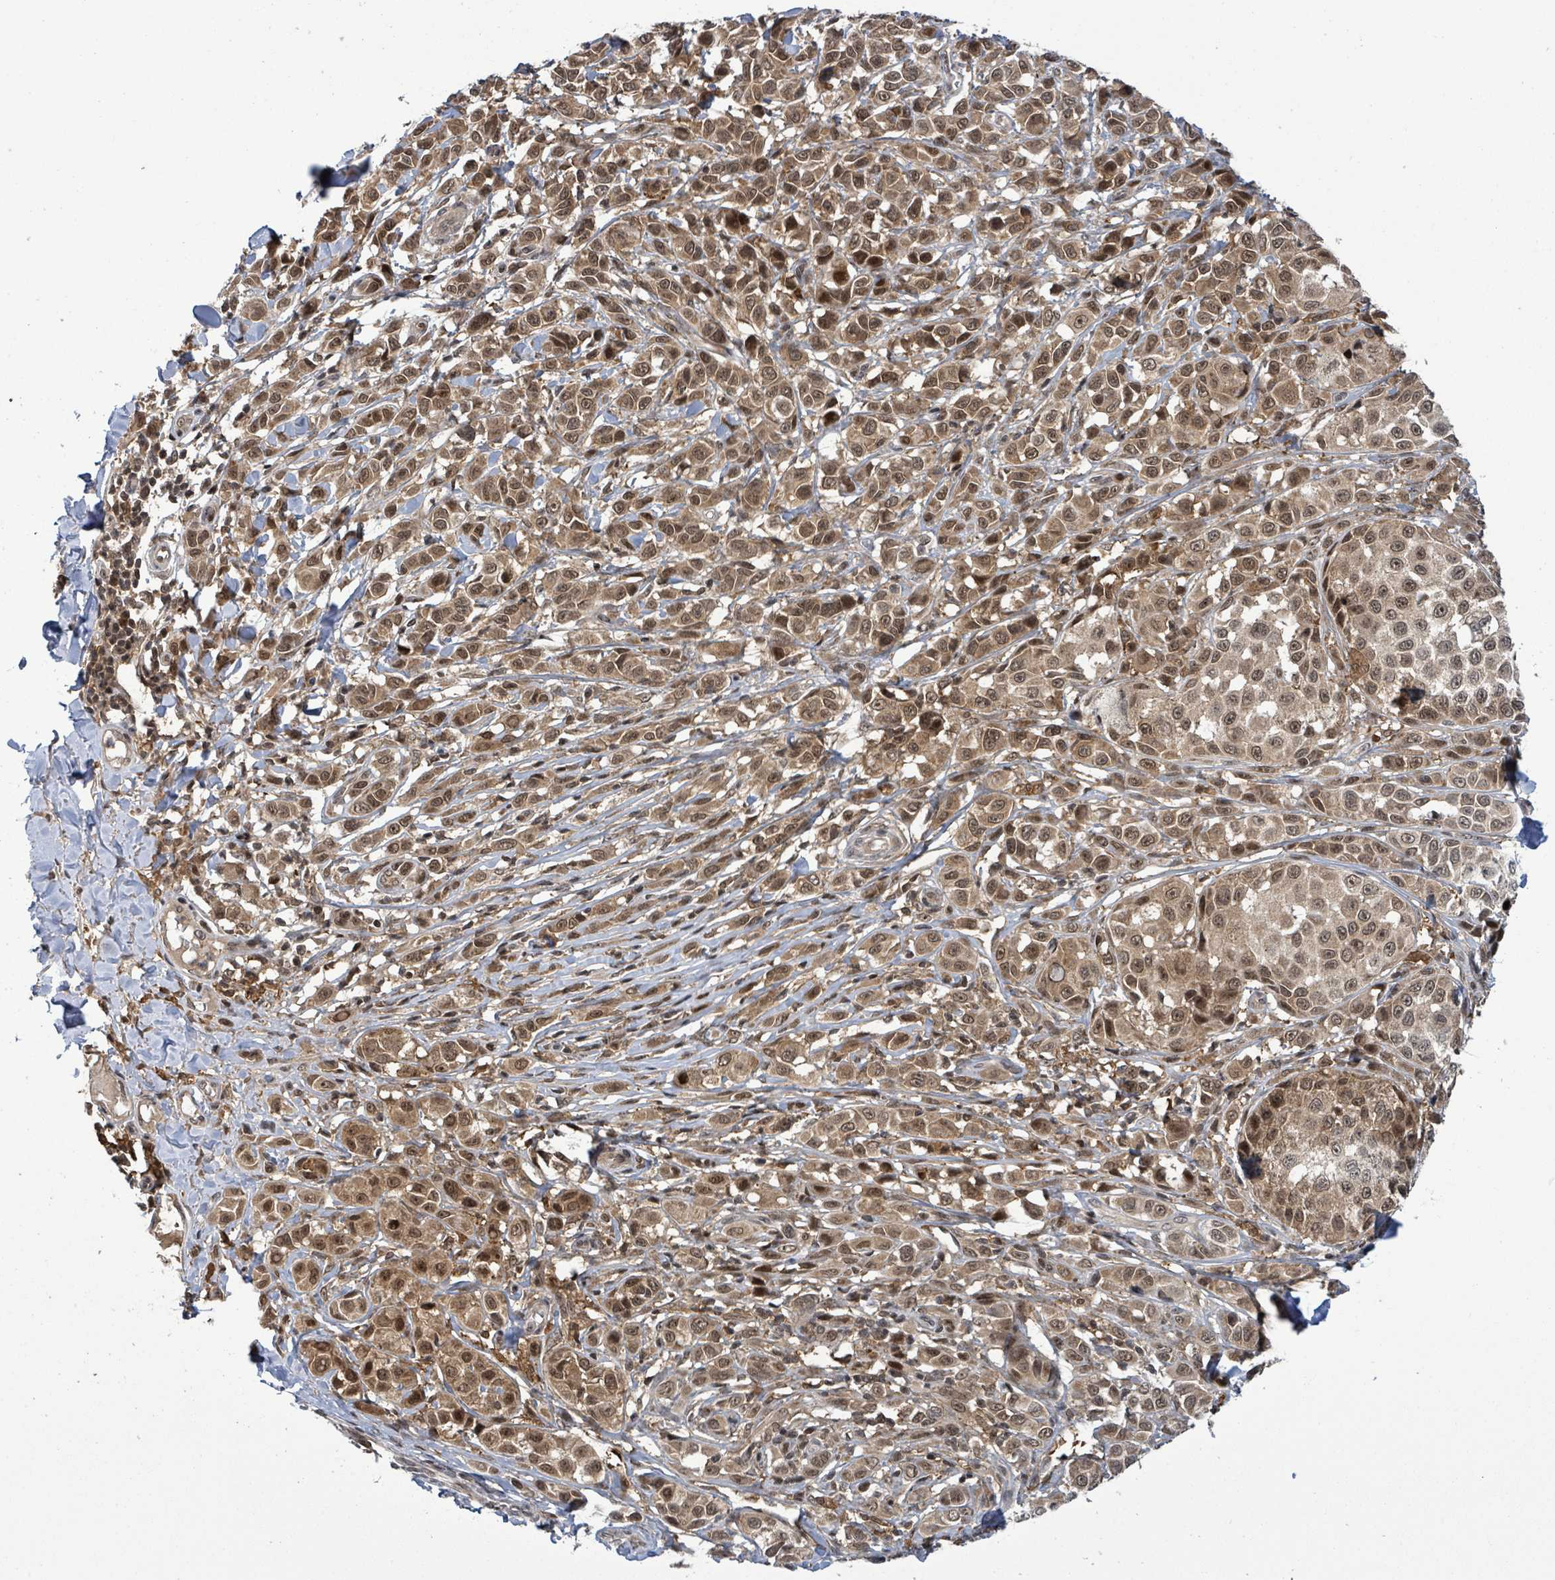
{"staining": {"intensity": "moderate", "quantity": ">75%", "location": "cytoplasmic/membranous,nuclear"}, "tissue": "melanoma", "cell_type": "Tumor cells", "image_type": "cancer", "snomed": [{"axis": "morphology", "description": "Malignant melanoma, NOS"}, {"axis": "topography", "description": "Skin"}], "caption": "Melanoma was stained to show a protein in brown. There is medium levels of moderate cytoplasmic/membranous and nuclear positivity in about >75% of tumor cells.", "gene": "FBXO6", "patient": {"sex": "male", "age": 39}}